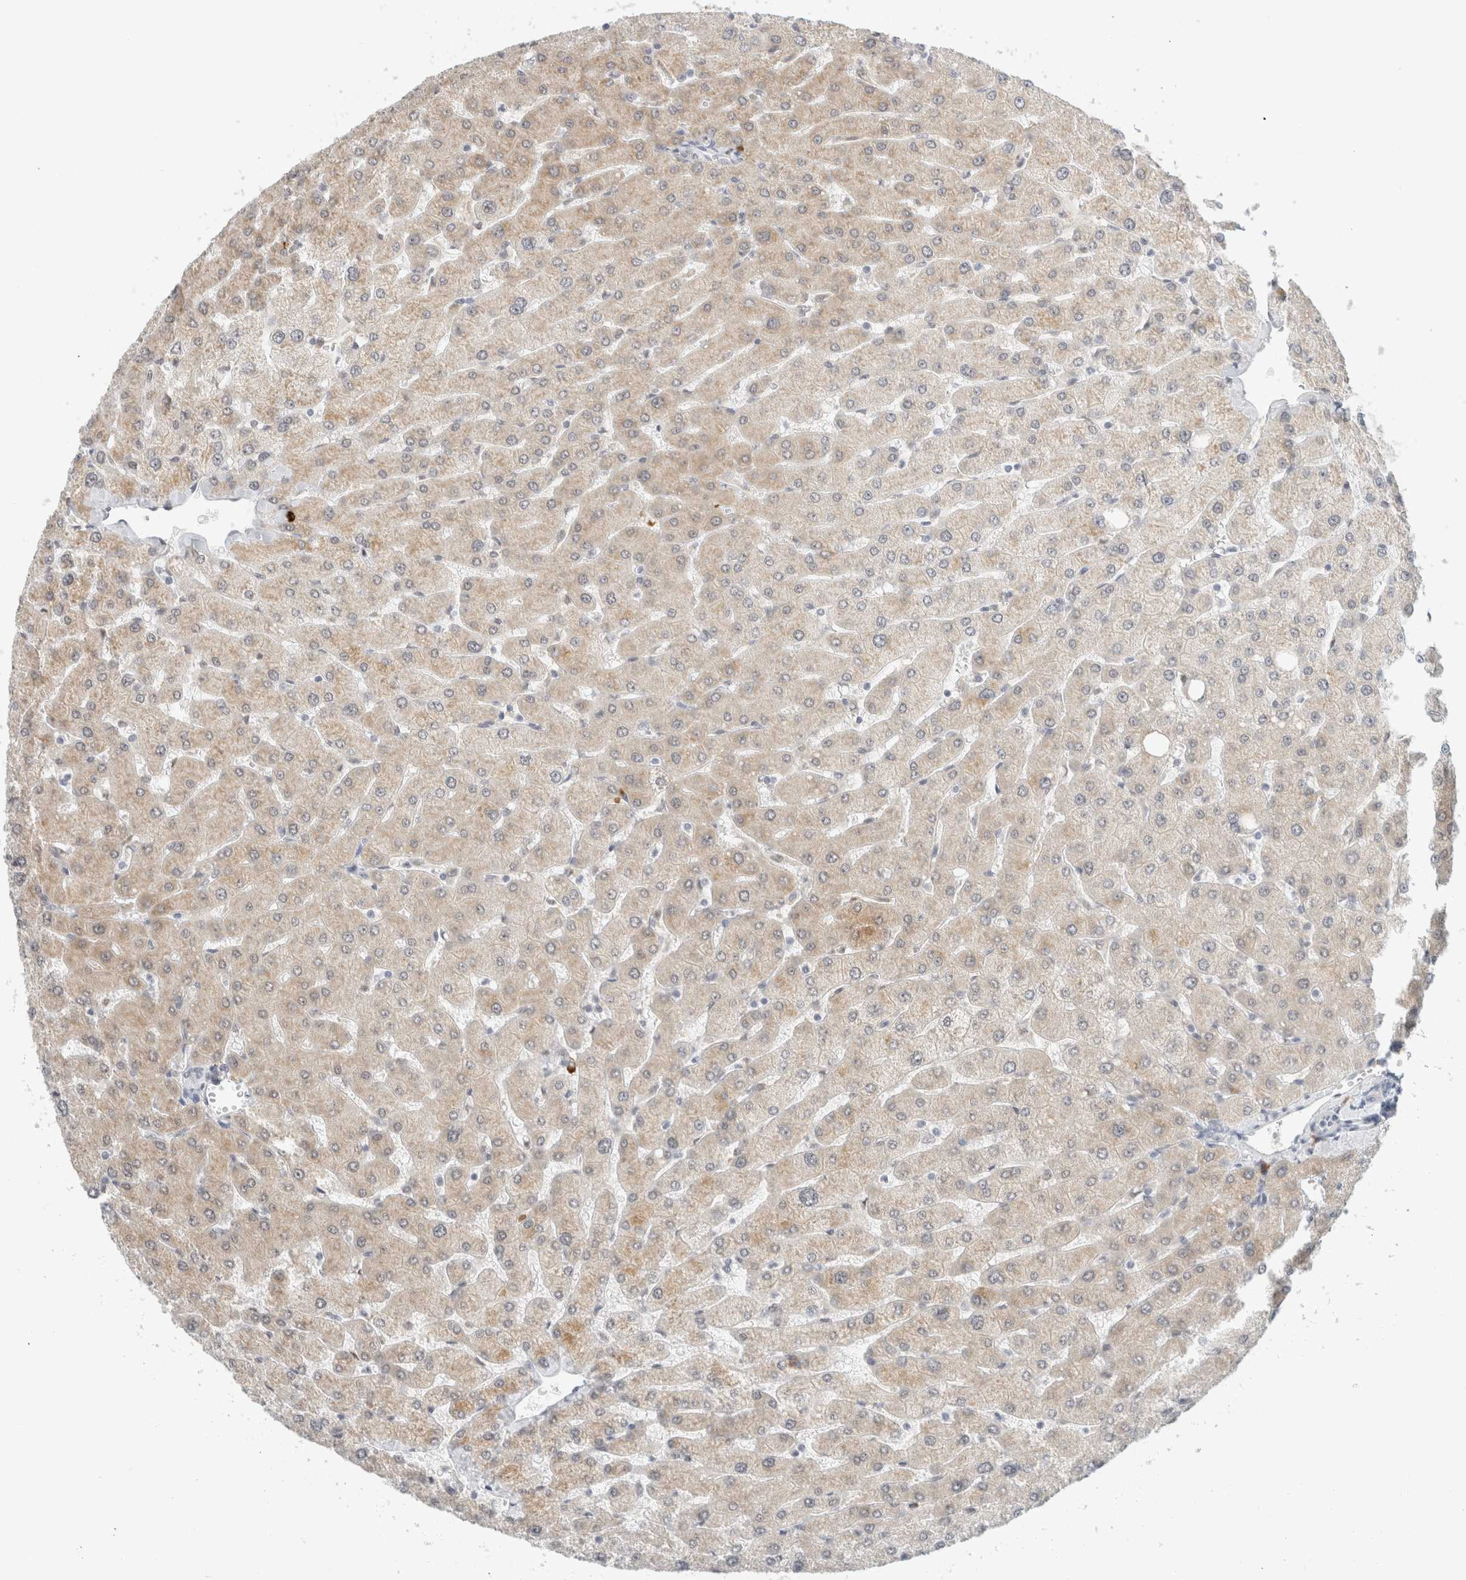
{"staining": {"intensity": "negative", "quantity": "none", "location": "none"}, "tissue": "liver", "cell_type": "Cholangiocytes", "image_type": "normal", "snomed": [{"axis": "morphology", "description": "Normal tissue, NOS"}, {"axis": "topography", "description": "Liver"}], "caption": "Immunohistochemistry (IHC) micrograph of benign liver: liver stained with DAB shows no significant protein positivity in cholangiocytes.", "gene": "HDLBP", "patient": {"sex": "male", "age": 55}}